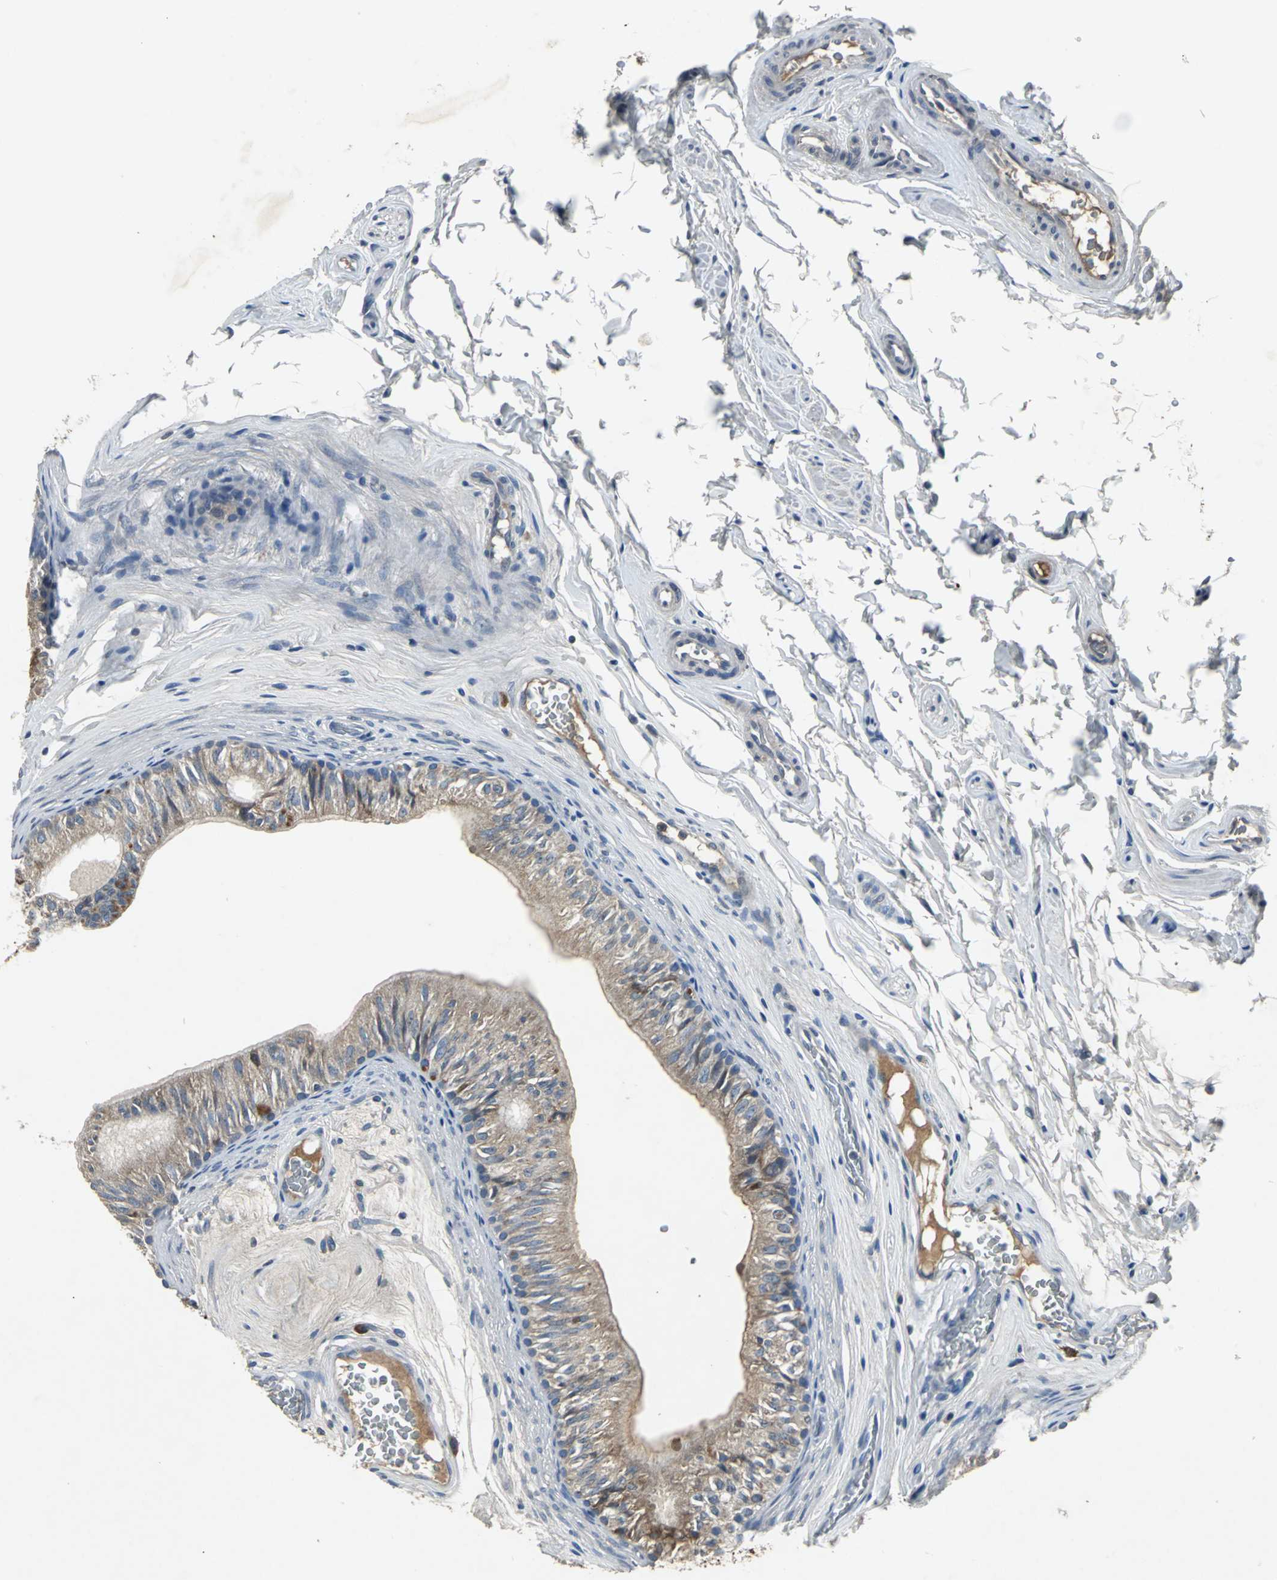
{"staining": {"intensity": "weak", "quantity": ">75%", "location": "cytoplasmic/membranous"}, "tissue": "epididymis", "cell_type": "Glandular cells", "image_type": "normal", "snomed": [{"axis": "morphology", "description": "Normal tissue, NOS"}, {"axis": "topography", "description": "Testis"}, {"axis": "topography", "description": "Epididymis"}], "caption": "The histopathology image reveals immunohistochemical staining of benign epididymis. There is weak cytoplasmic/membranous staining is appreciated in about >75% of glandular cells.", "gene": "SLC2A13", "patient": {"sex": "male", "age": 36}}